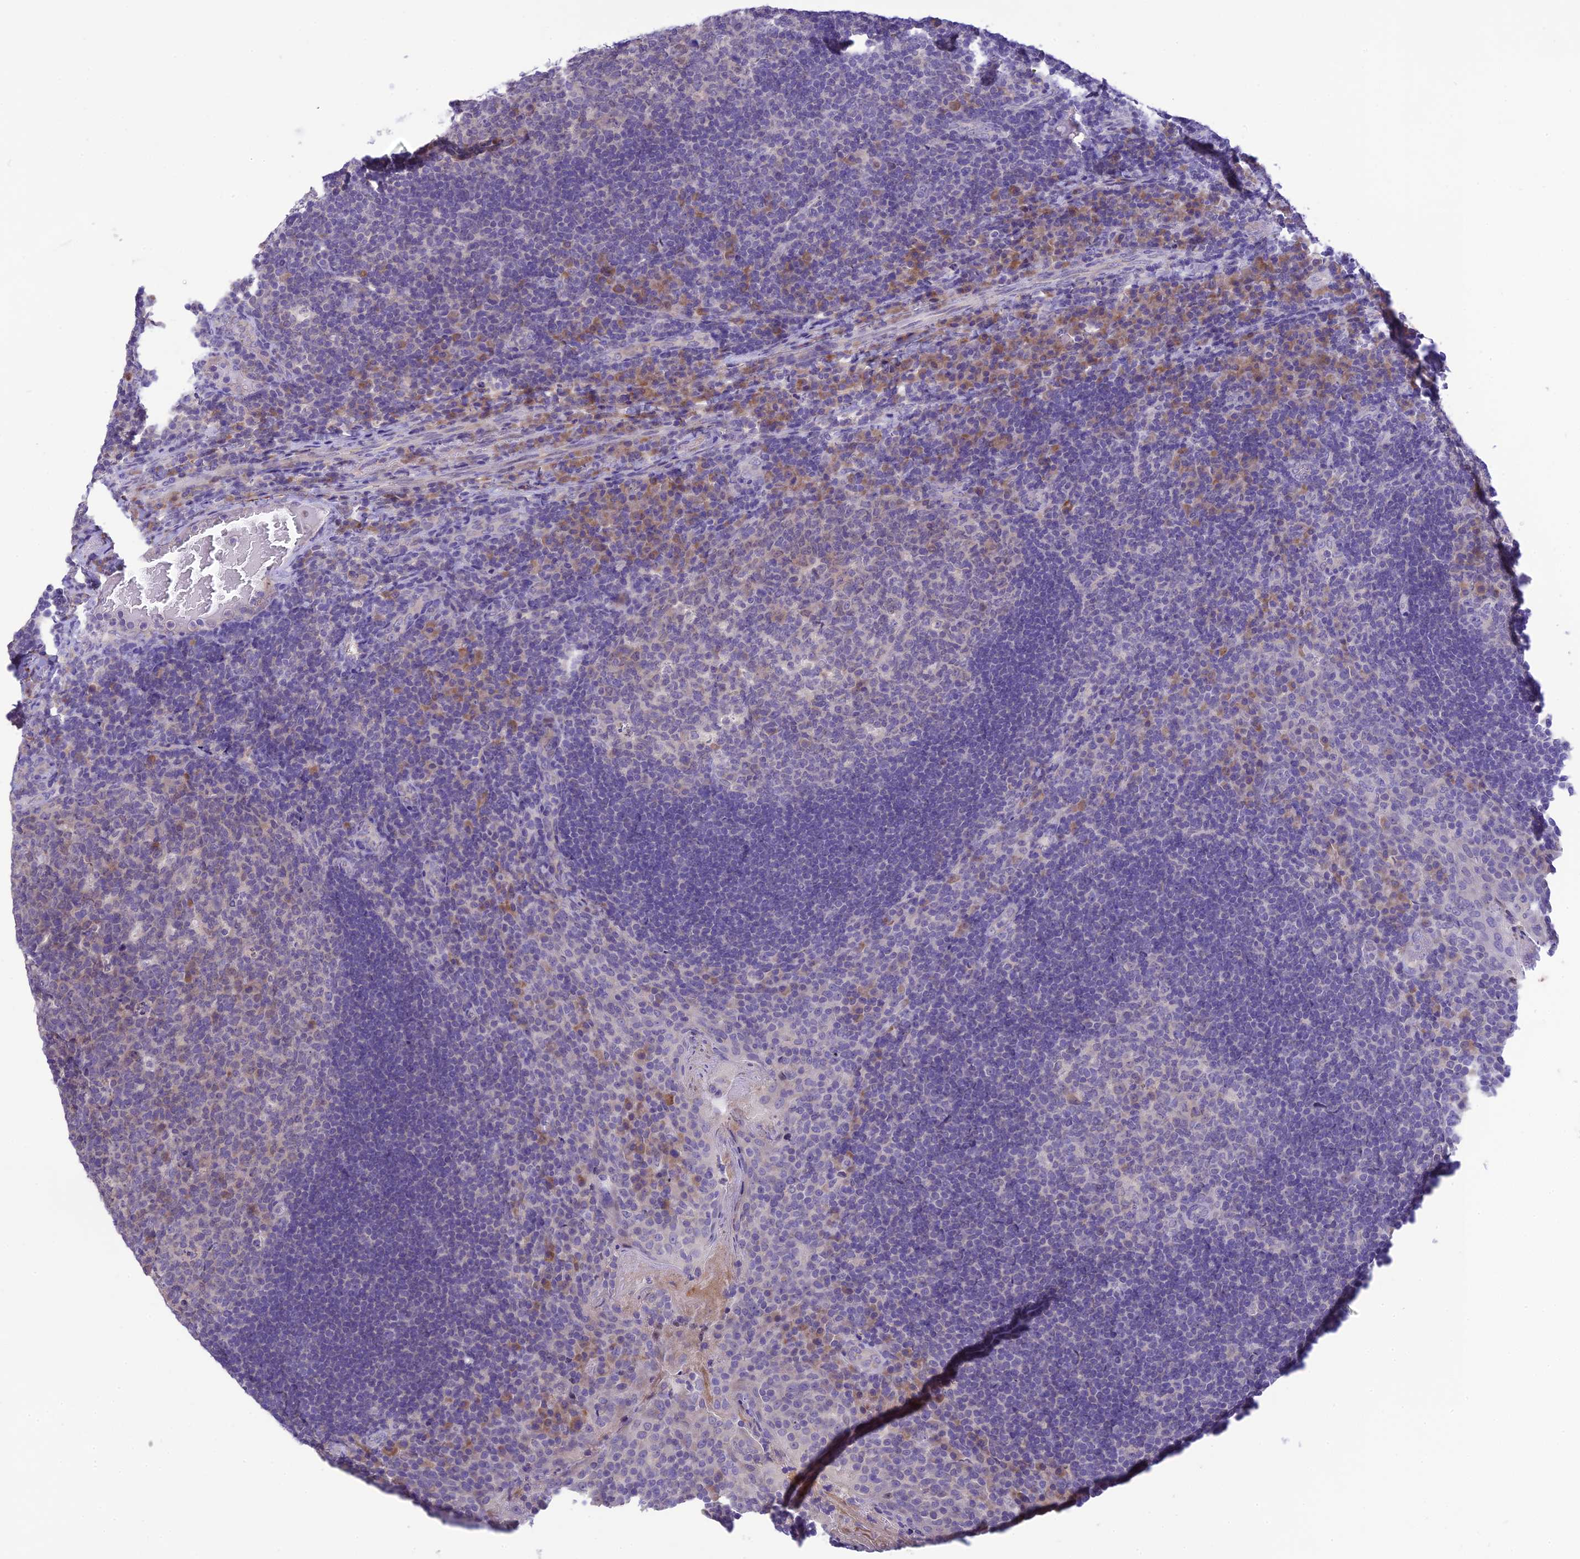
{"staining": {"intensity": "moderate", "quantity": "<25%", "location": "cytoplasmic/membranous"}, "tissue": "tonsil", "cell_type": "Germinal center cells", "image_type": "normal", "snomed": [{"axis": "morphology", "description": "Normal tissue, NOS"}, {"axis": "topography", "description": "Tonsil"}], "caption": "Germinal center cells reveal moderate cytoplasmic/membranous staining in approximately <25% of cells in unremarkable tonsil.", "gene": "XPO7", "patient": {"sex": "male", "age": 17}}